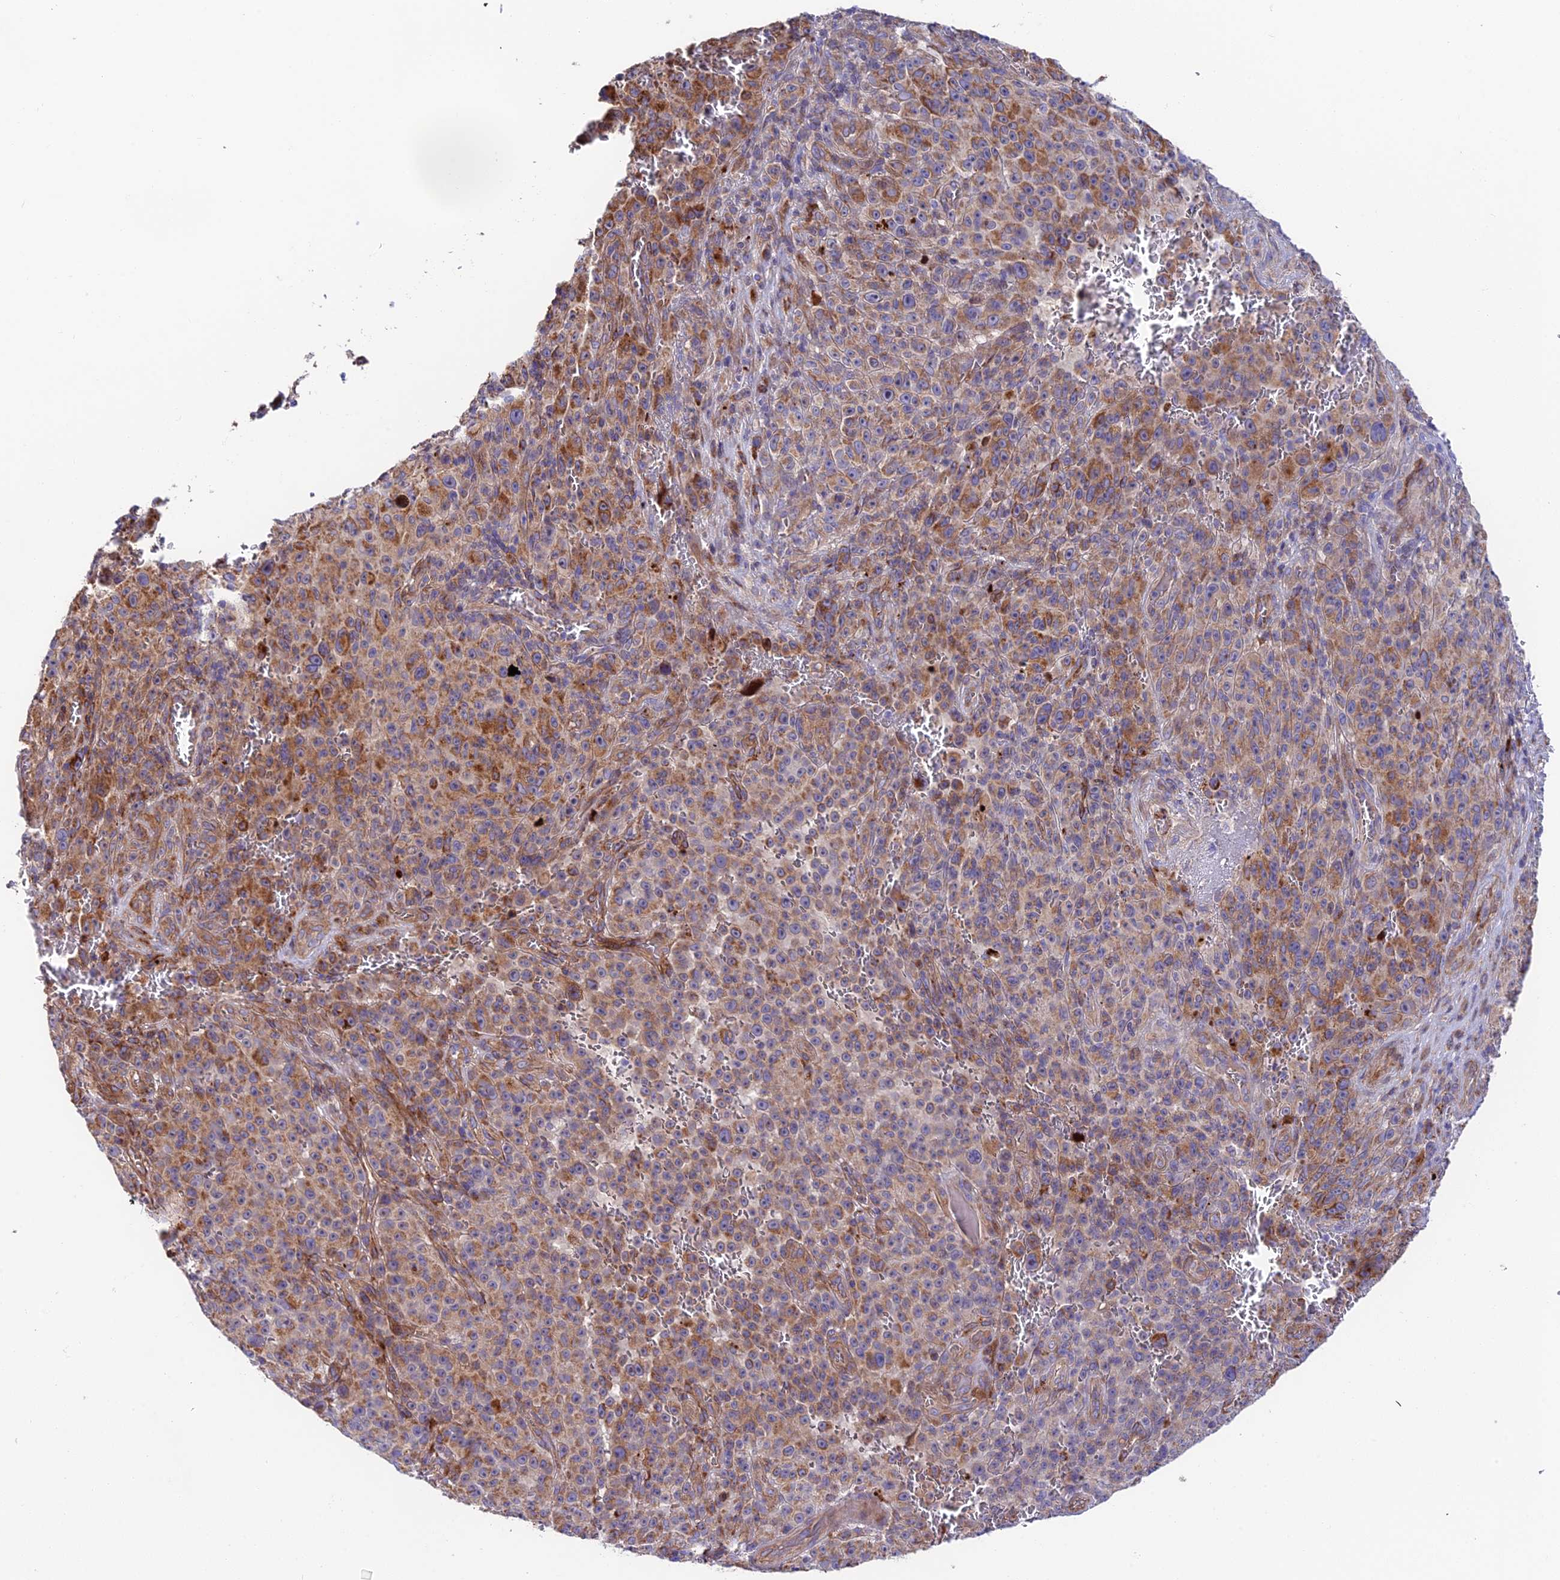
{"staining": {"intensity": "moderate", "quantity": ">75%", "location": "cytoplasmic/membranous"}, "tissue": "melanoma", "cell_type": "Tumor cells", "image_type": "cancer", "snomed": [{"axis": "morphology", "description": "Malignant melanoma, NOS"}, {"axis": "topography", "description": "Skin"}], "caption": "Melanoma stained with a brown dye shows moderate cytoplasmic/membranous positive positivity in about >75% of tumor cells.", "gene": "VPS13C", "patient": {"sex": "female", "age": 82}}